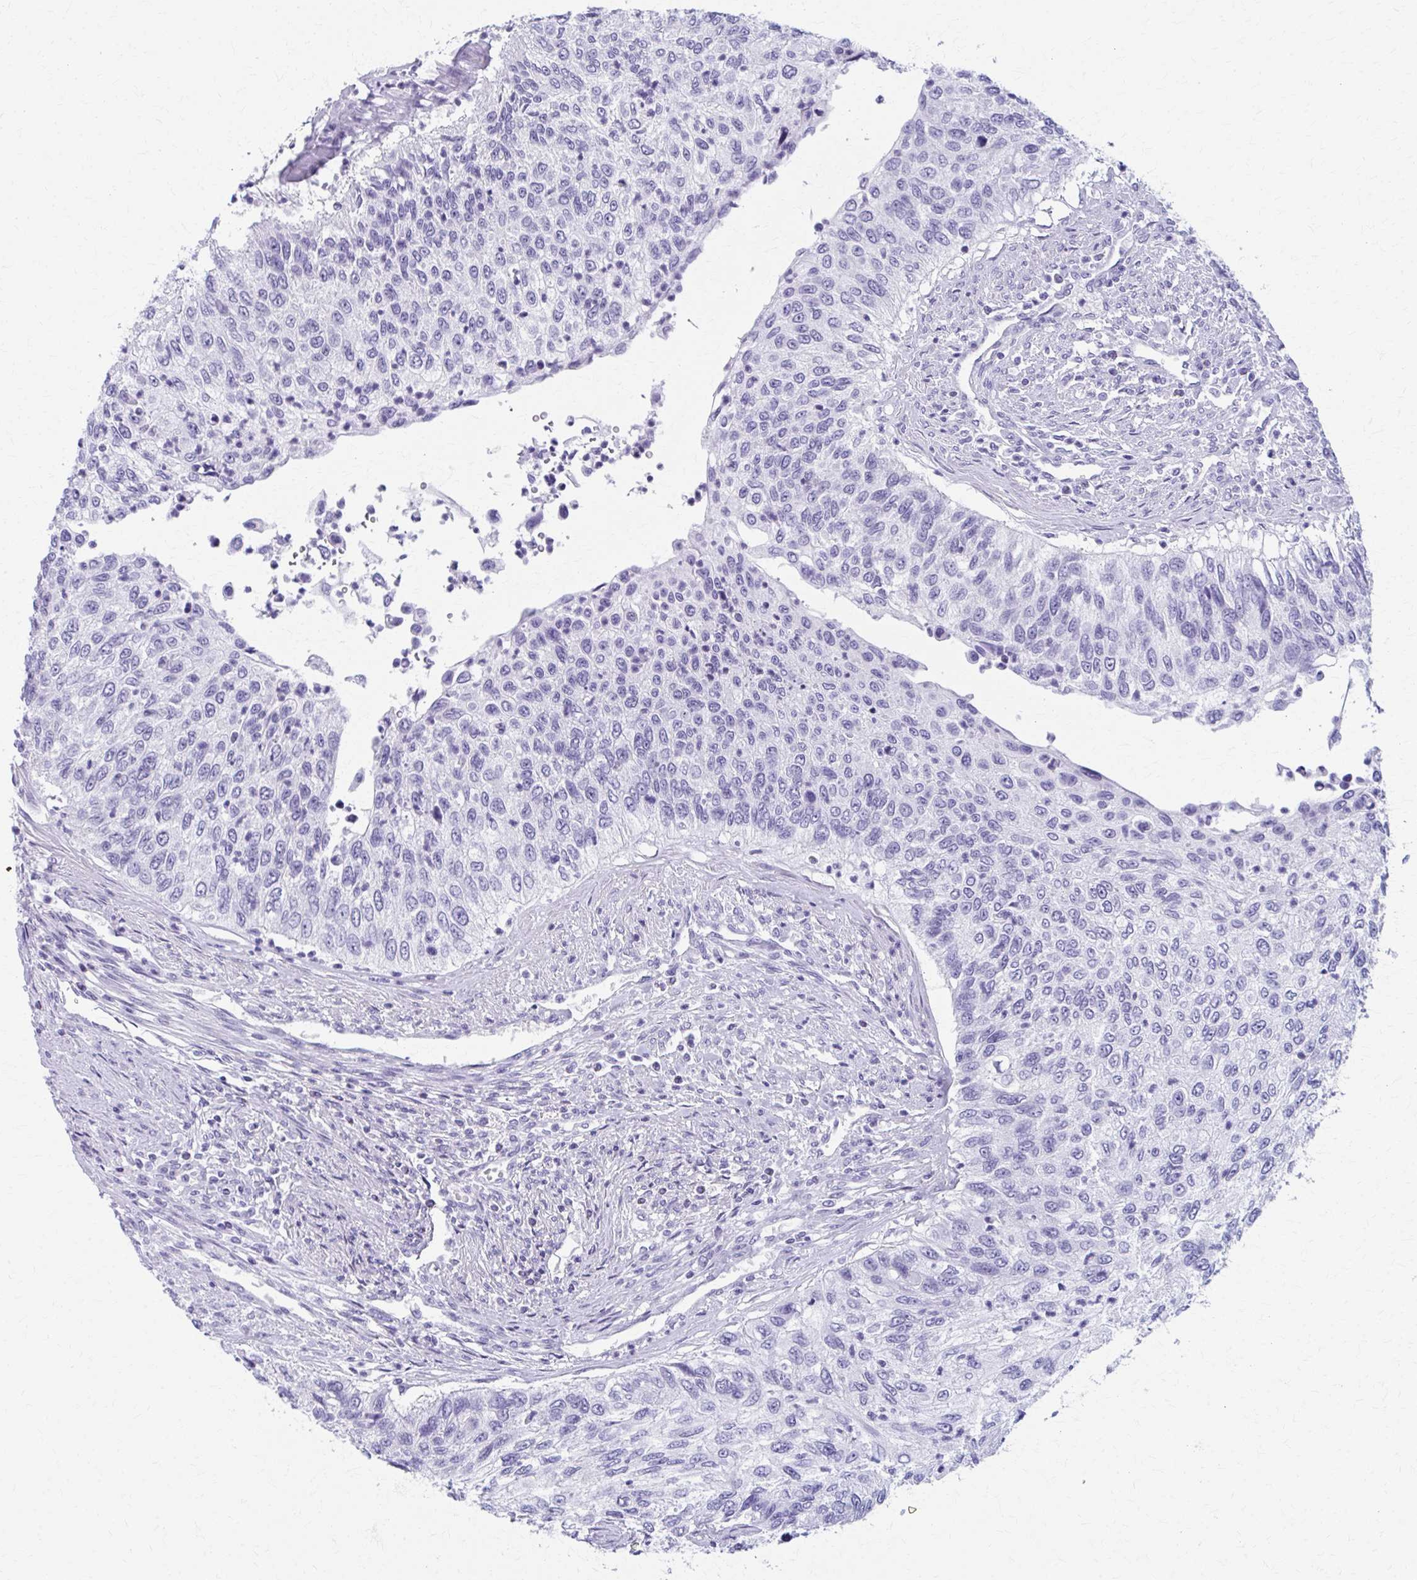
{"staining": {"intensity": "negative", "quantity": "none", "location": "none"}, "tissue": "urothelial cancer", "cell_type": "Tumor cells", "image_type": "cancer", "snomed": [{"axis": "morphology", "description": "Urothelial carcinoma, High grade"}, {"axis": "topography", "description": "Urinary bladder"}], "caption": "IHC micrograph of human high-grade urothelial carcinoma stained for a protein (brown), which exhibits no expression in tumor cells.", "gene": "MPLKIP", "patient": {"sex": "female", "age": 60}}